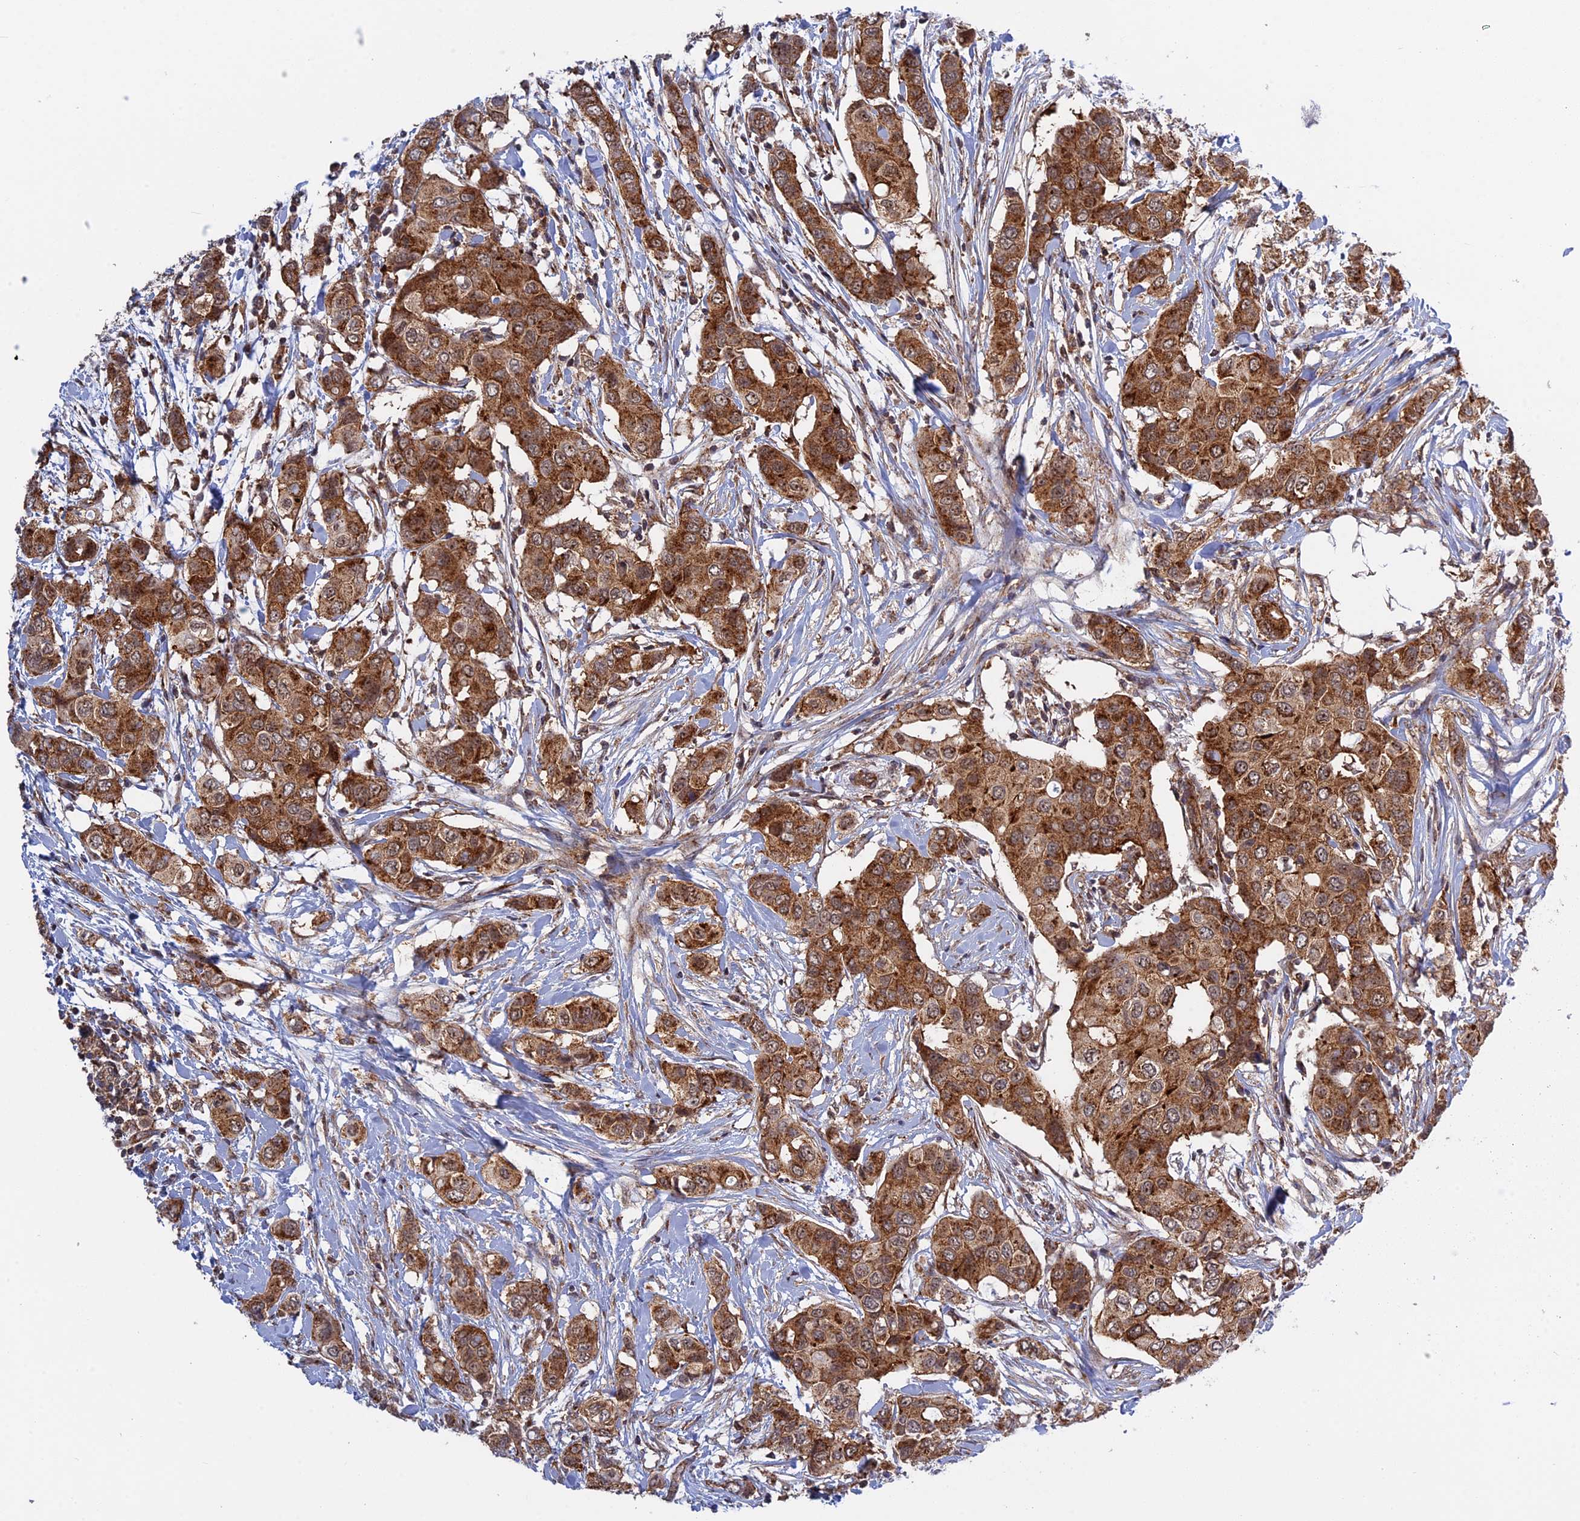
{"staining": {"intensity": "strong", "quantity": ">75%", "location": "cytoplasmic/membranous"}, "tissue": "breast cancer", "cell_type": "Tumor cells", "image_type": "cancer", "snomed": [{"axis": "morphology", "description": "Lobular carcinoma"}, {"axis": "topography", "description": "Breast"}], "caption": "Strong cytoplasmic/membranous expression is identified in about >75% of tumor cells in breast cancer (lobular carcinoma).", "gene": "CLINT1", "patient": {"sex": "female", "age": 51}}